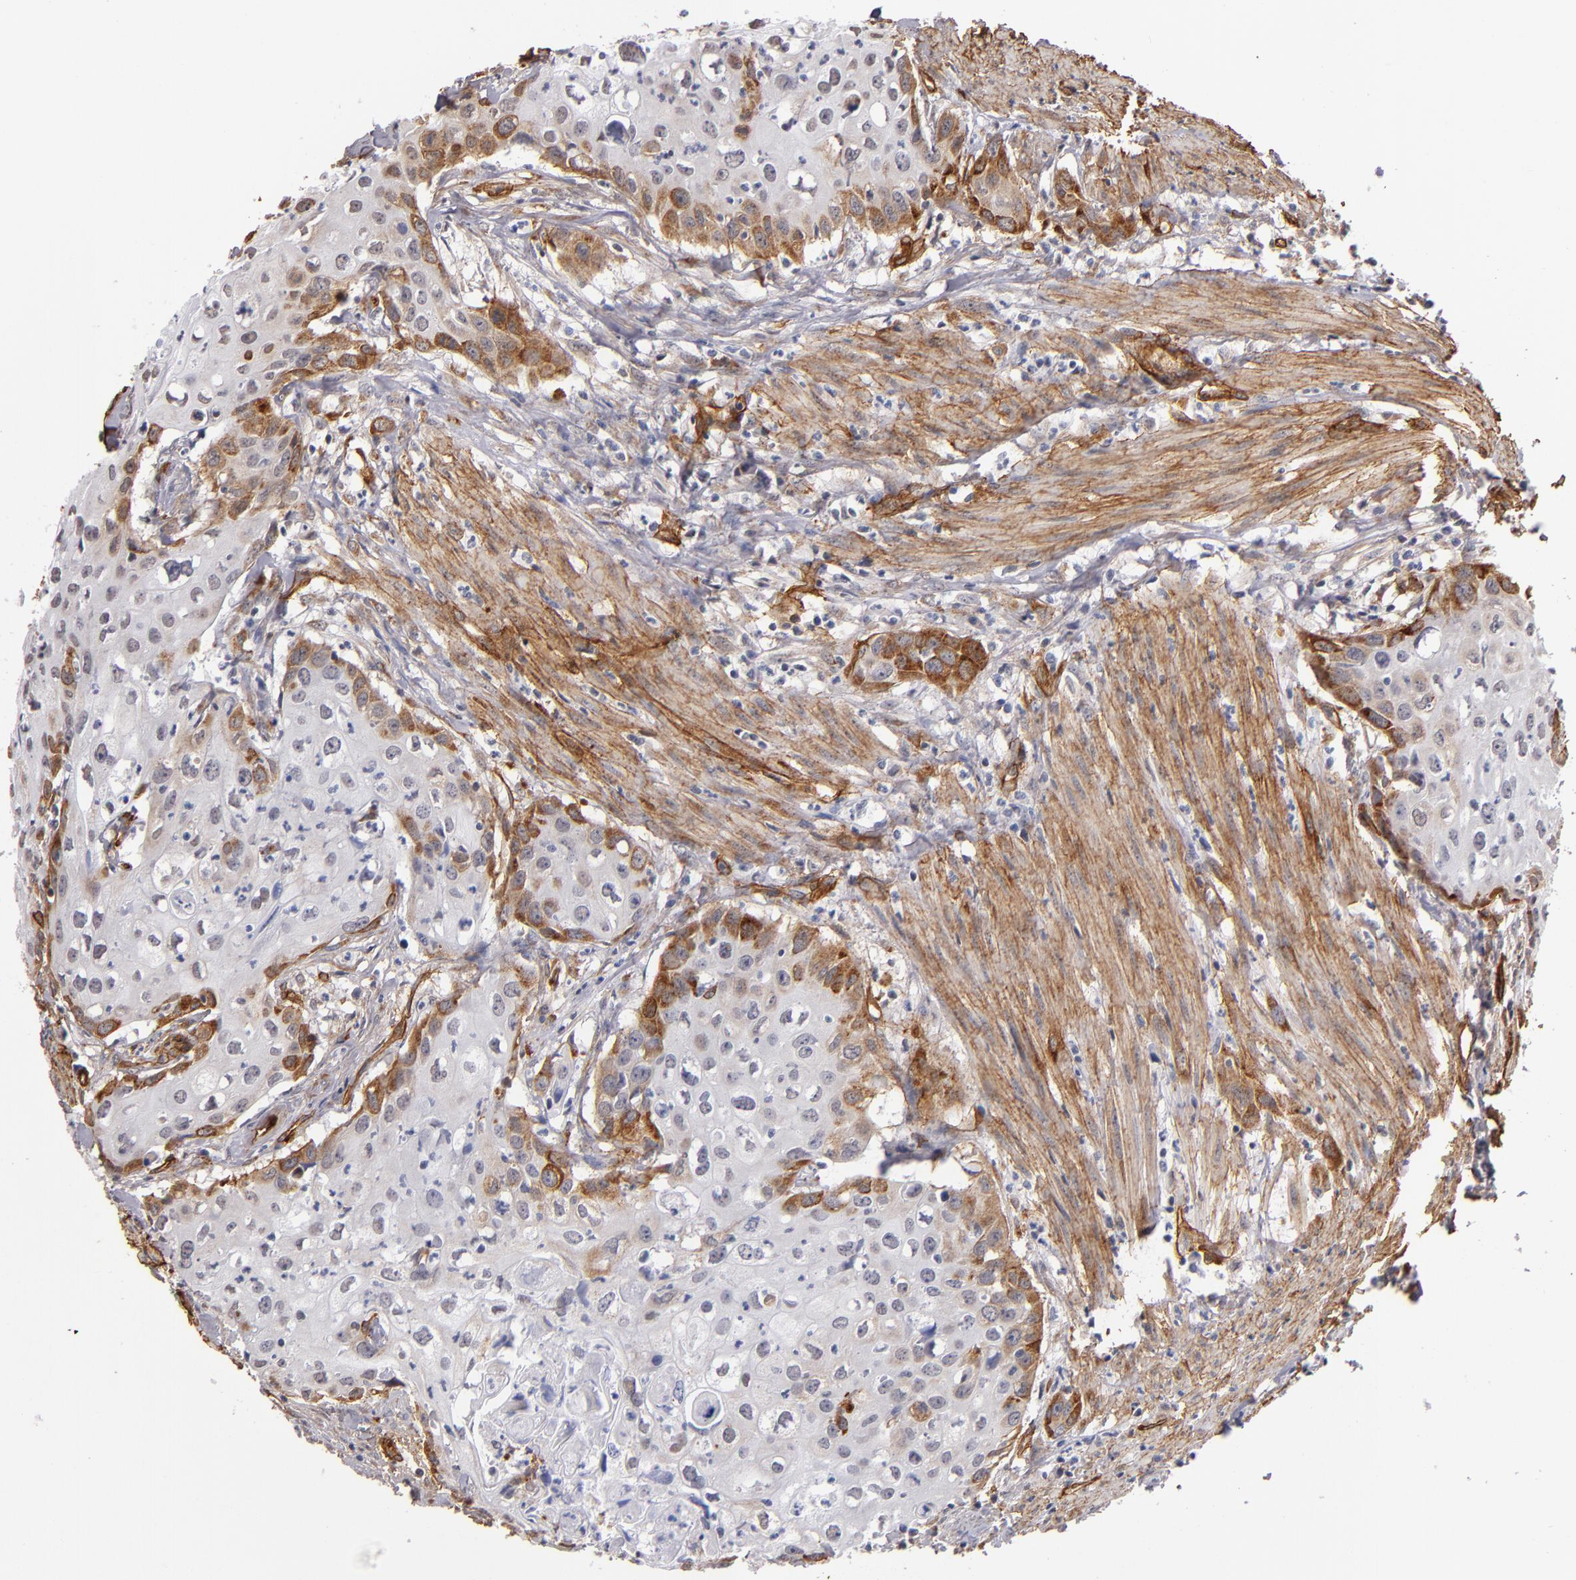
{"staining": {"intensity": "moderate", "quantity": "<25%", "location": "cytoplasmic/membranous"}, "tissue": "urothelial cancer", "cell_type": "Tumor cells", "image_type": "cancer", "snomed": [{"axis": "morphology", "description": "Urothelial carcinoma, High grade"}, {"axis": "topography", "description": "Urinary bladder"}], "caption": "Human urothelial carcinoma (high-grade) stained with a protein marker demonstrates moderate staining in tumor cells.", "gene": "LAMC1", "patient": {"sex": "male", "age": 54}}